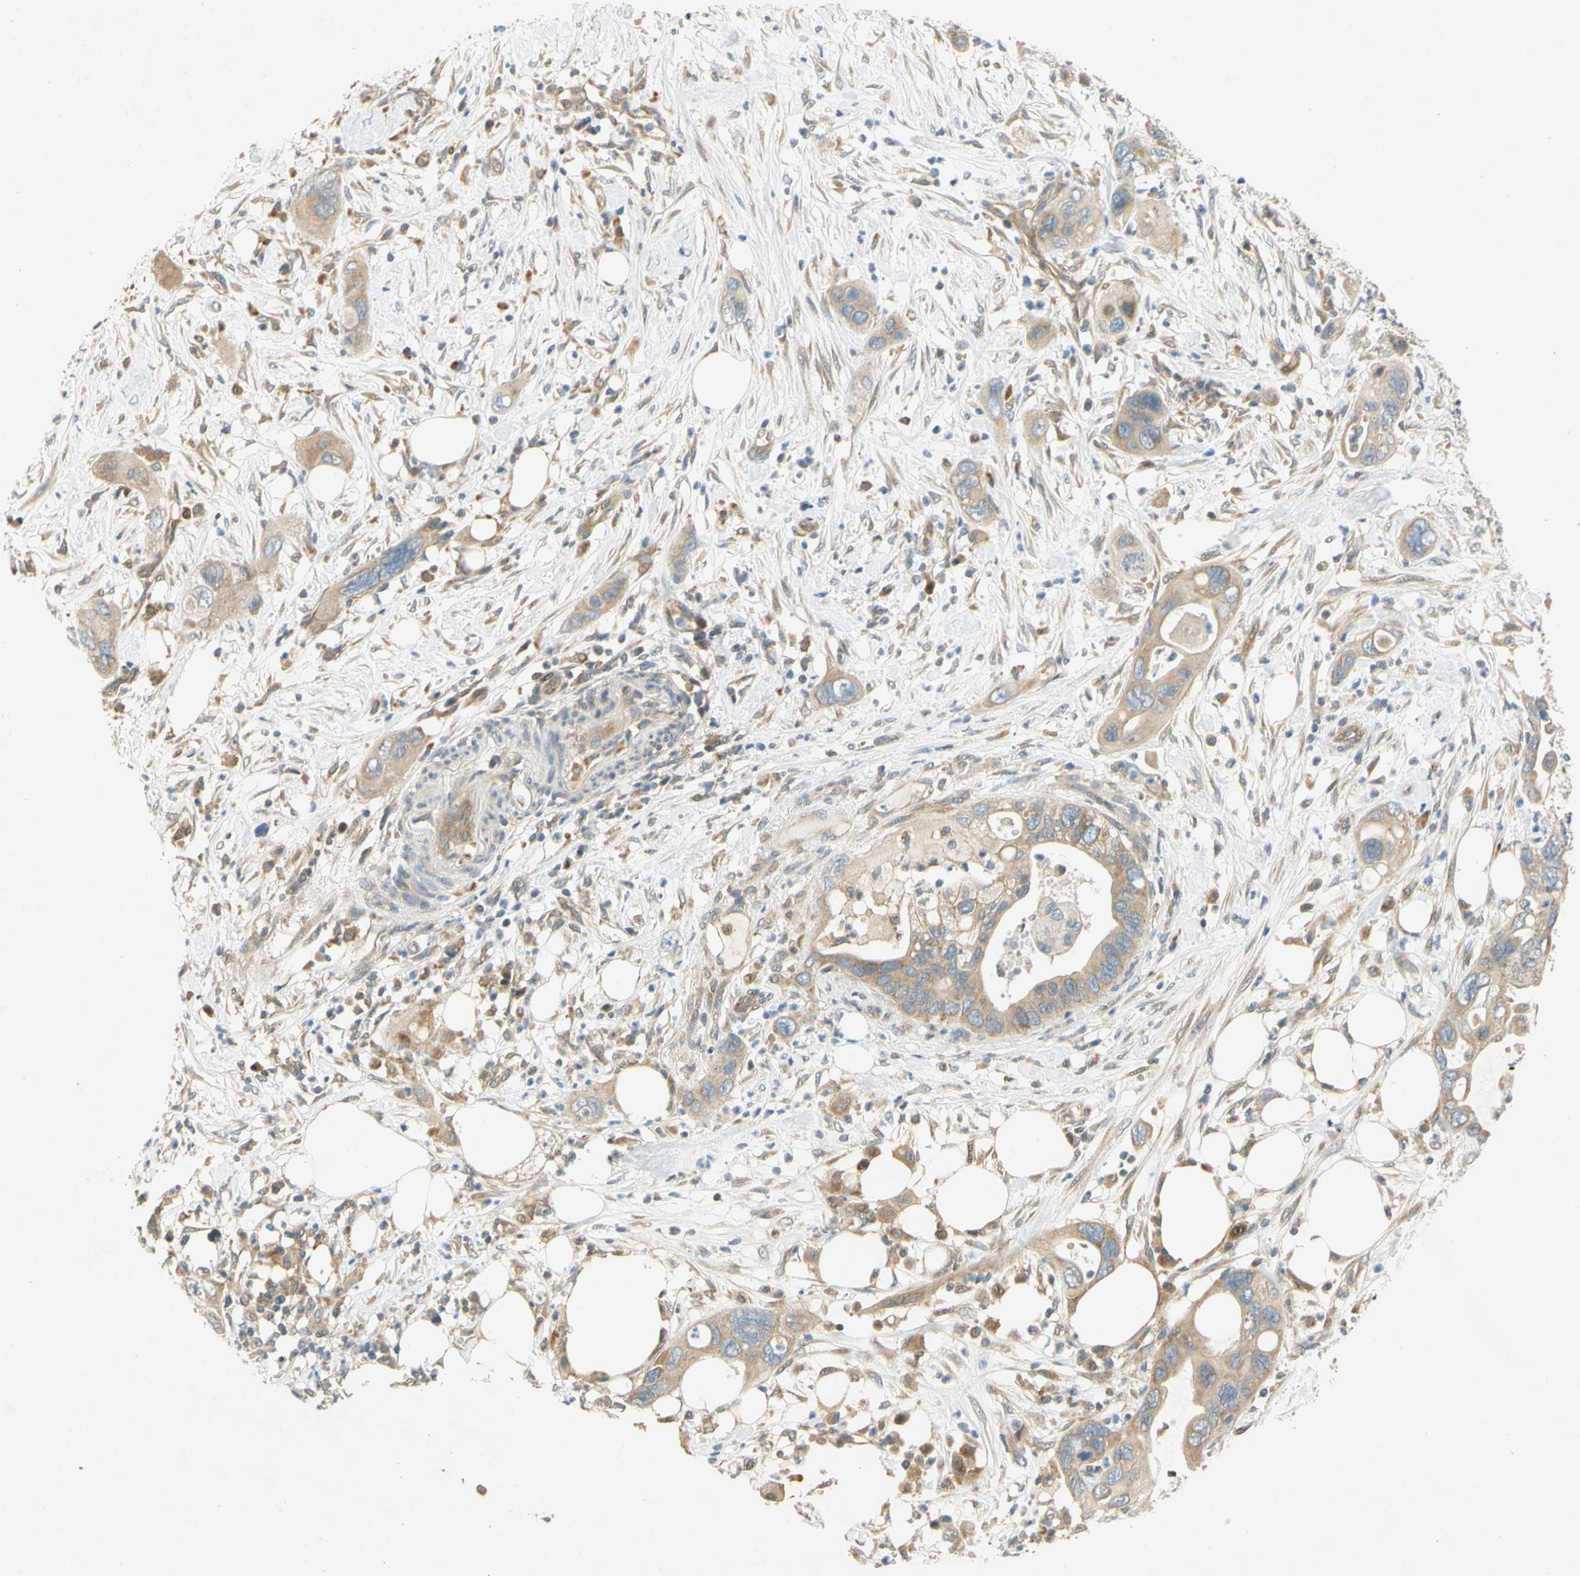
{"staining": {"intensity": "weak", "quantity": ">75%", "location": "cytoplasmic/membranous"}, "tissue": "pancreatic cancer", "cell_type": "Tumor cells", "image_type": "cancer", "snomed": [{"axis": "morphology", "description": "Adenocarcinoma, NOS"}, {"axis": "topography", "description": "Pancreas"}], "caption": "Pancreatic cancer stained for a protein demonstrates weak cytoplasmic/membranous positivity in tumor cells.", "gene": "GATD1", "patient": {"sex": "female", "age": 71}}